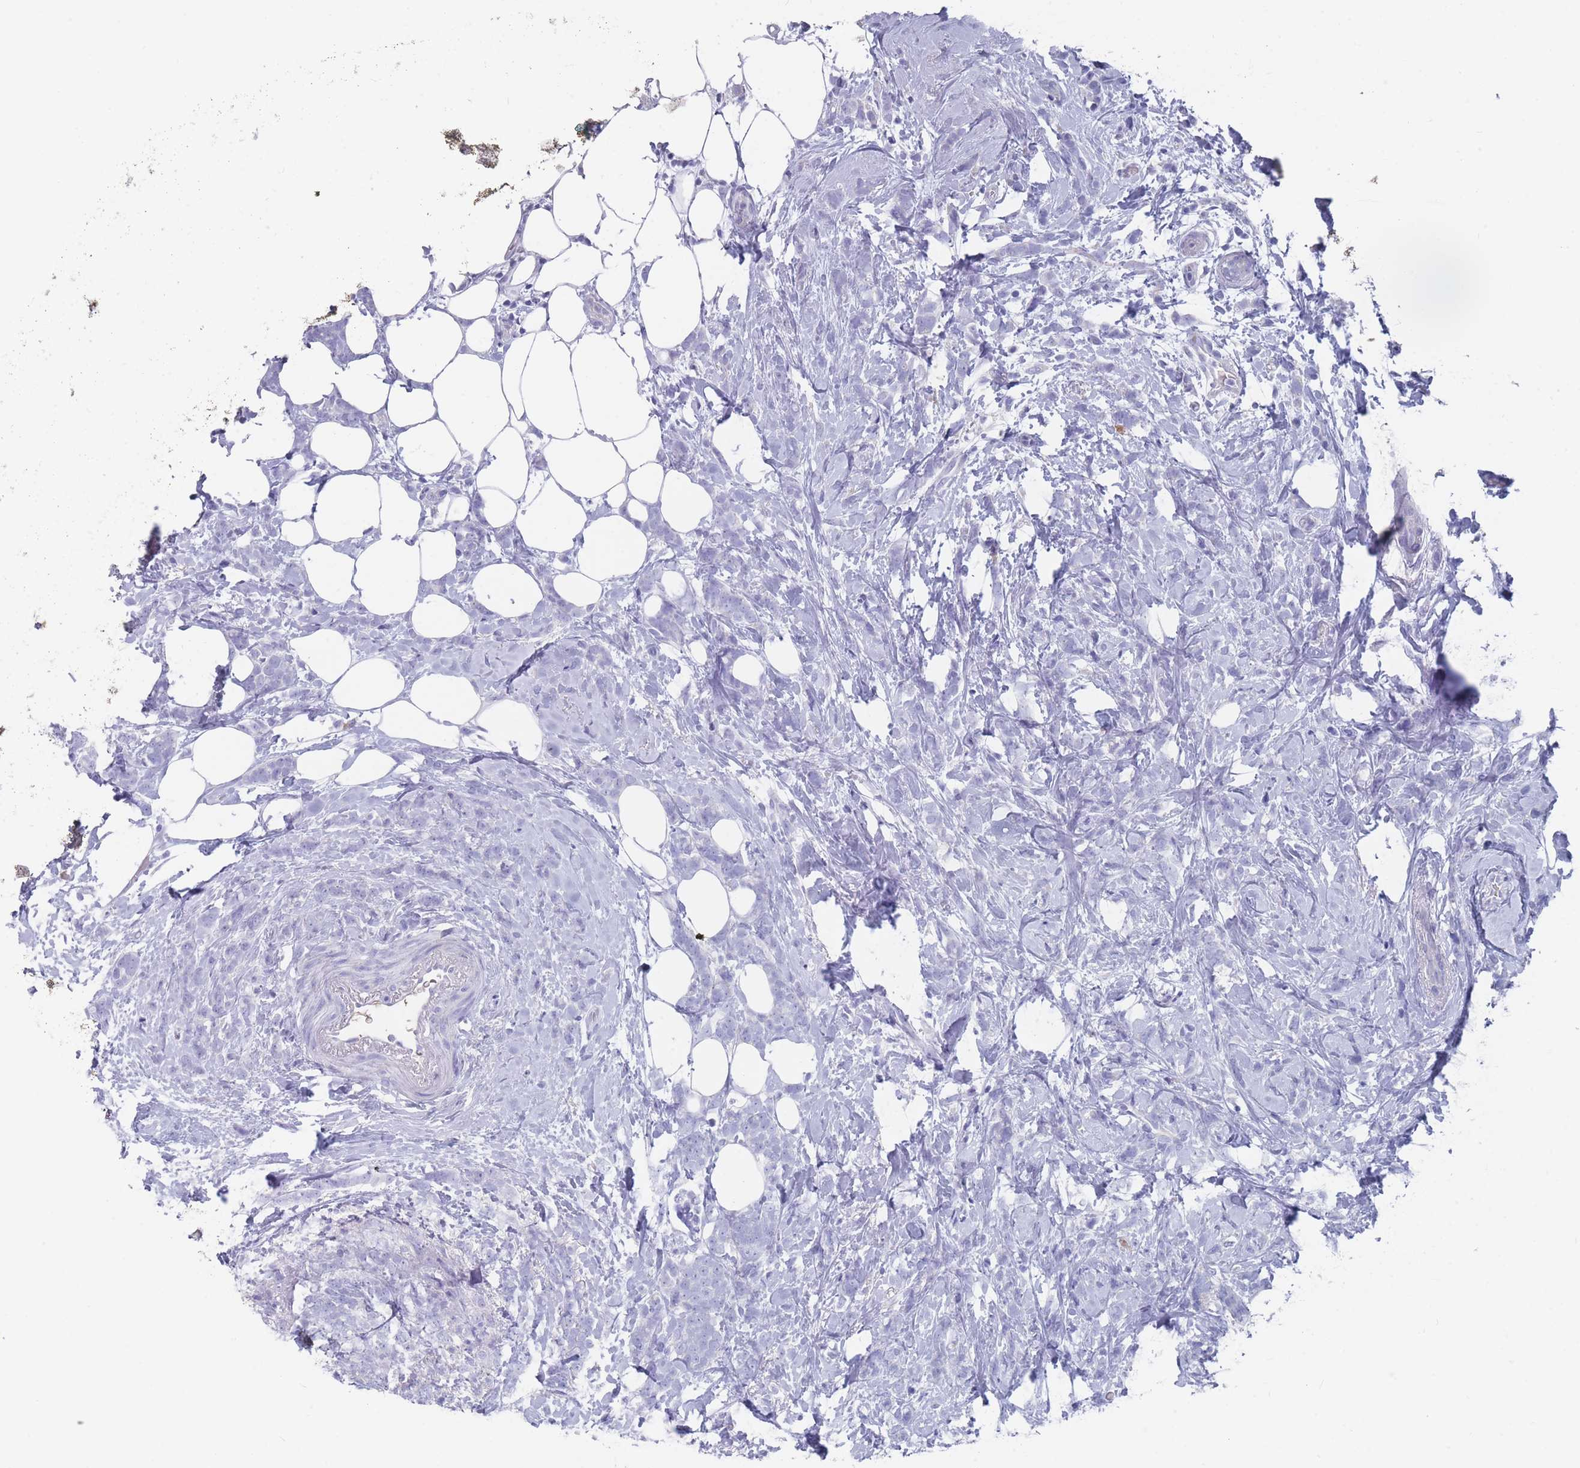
{"staining": {"intensity": "negative", "quantity": "none", "location": "none"}, "tissue": "breast cancer", "cell_type": "Tumor cells", "image_type": "cancer", "snomed": [{"axis": "morphology", "description": "Lobular carcinoma"}, {"axis": "topography", "description": "Breast"}], "caption": "Tumor cells show no significant protein positivity in breast cancer (lobular carcinoma). The staining is performed using DAB brown chromogen with nuclei counter-stained in using hematoxylin.", "gene": "ST8SIA5", "patient": {"sex": "female", "age": 58}}